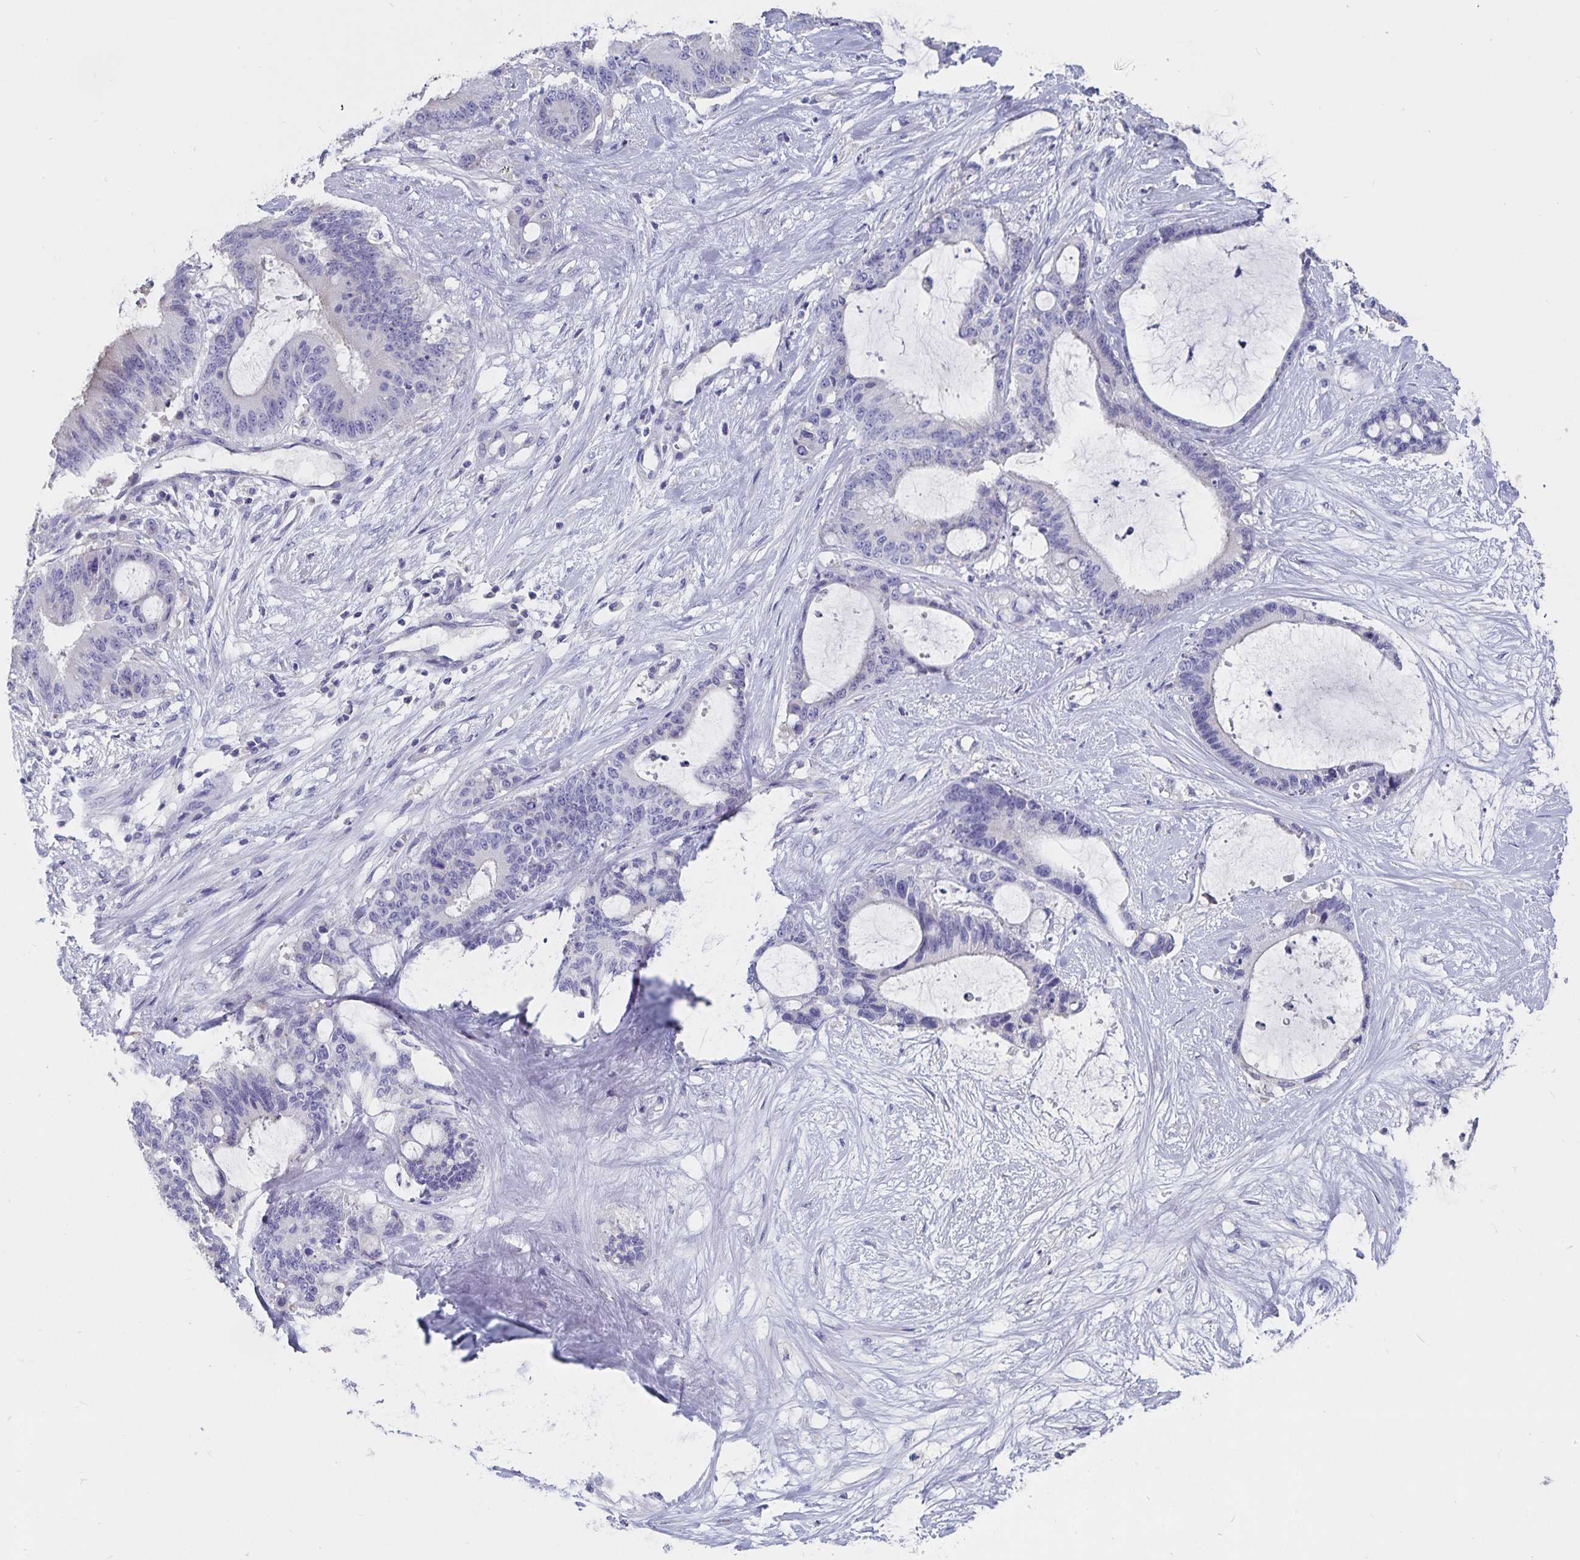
{"staining": {"intensity": "negative", "quantity": "none", "location": "none"}, "tissue": "liver cancer", "cell_type": "Tumor cells", "image_type": "cancer", "snomed": [{"axis": "morphology", "description": "Normal tissue, NOS"}, {"axis": "morphology", "description": "Cholangiocarcinoma"}, {"axis": "topography", "description": "Liver"}, {"axis": "topography", "description": "Peripheral nerve tissue"}], "caption": "This is a image of IHC staining of liver cholangiocarcinoma, which shows no staining in tumor cells. The staining is performed using DAB (3,3'-diaminobenzidine) brown chromogen with nuclei counter-stained in using hematoxylin.", "gene": "CFAP69", "patient": {"sex": "female", "age": 73}}